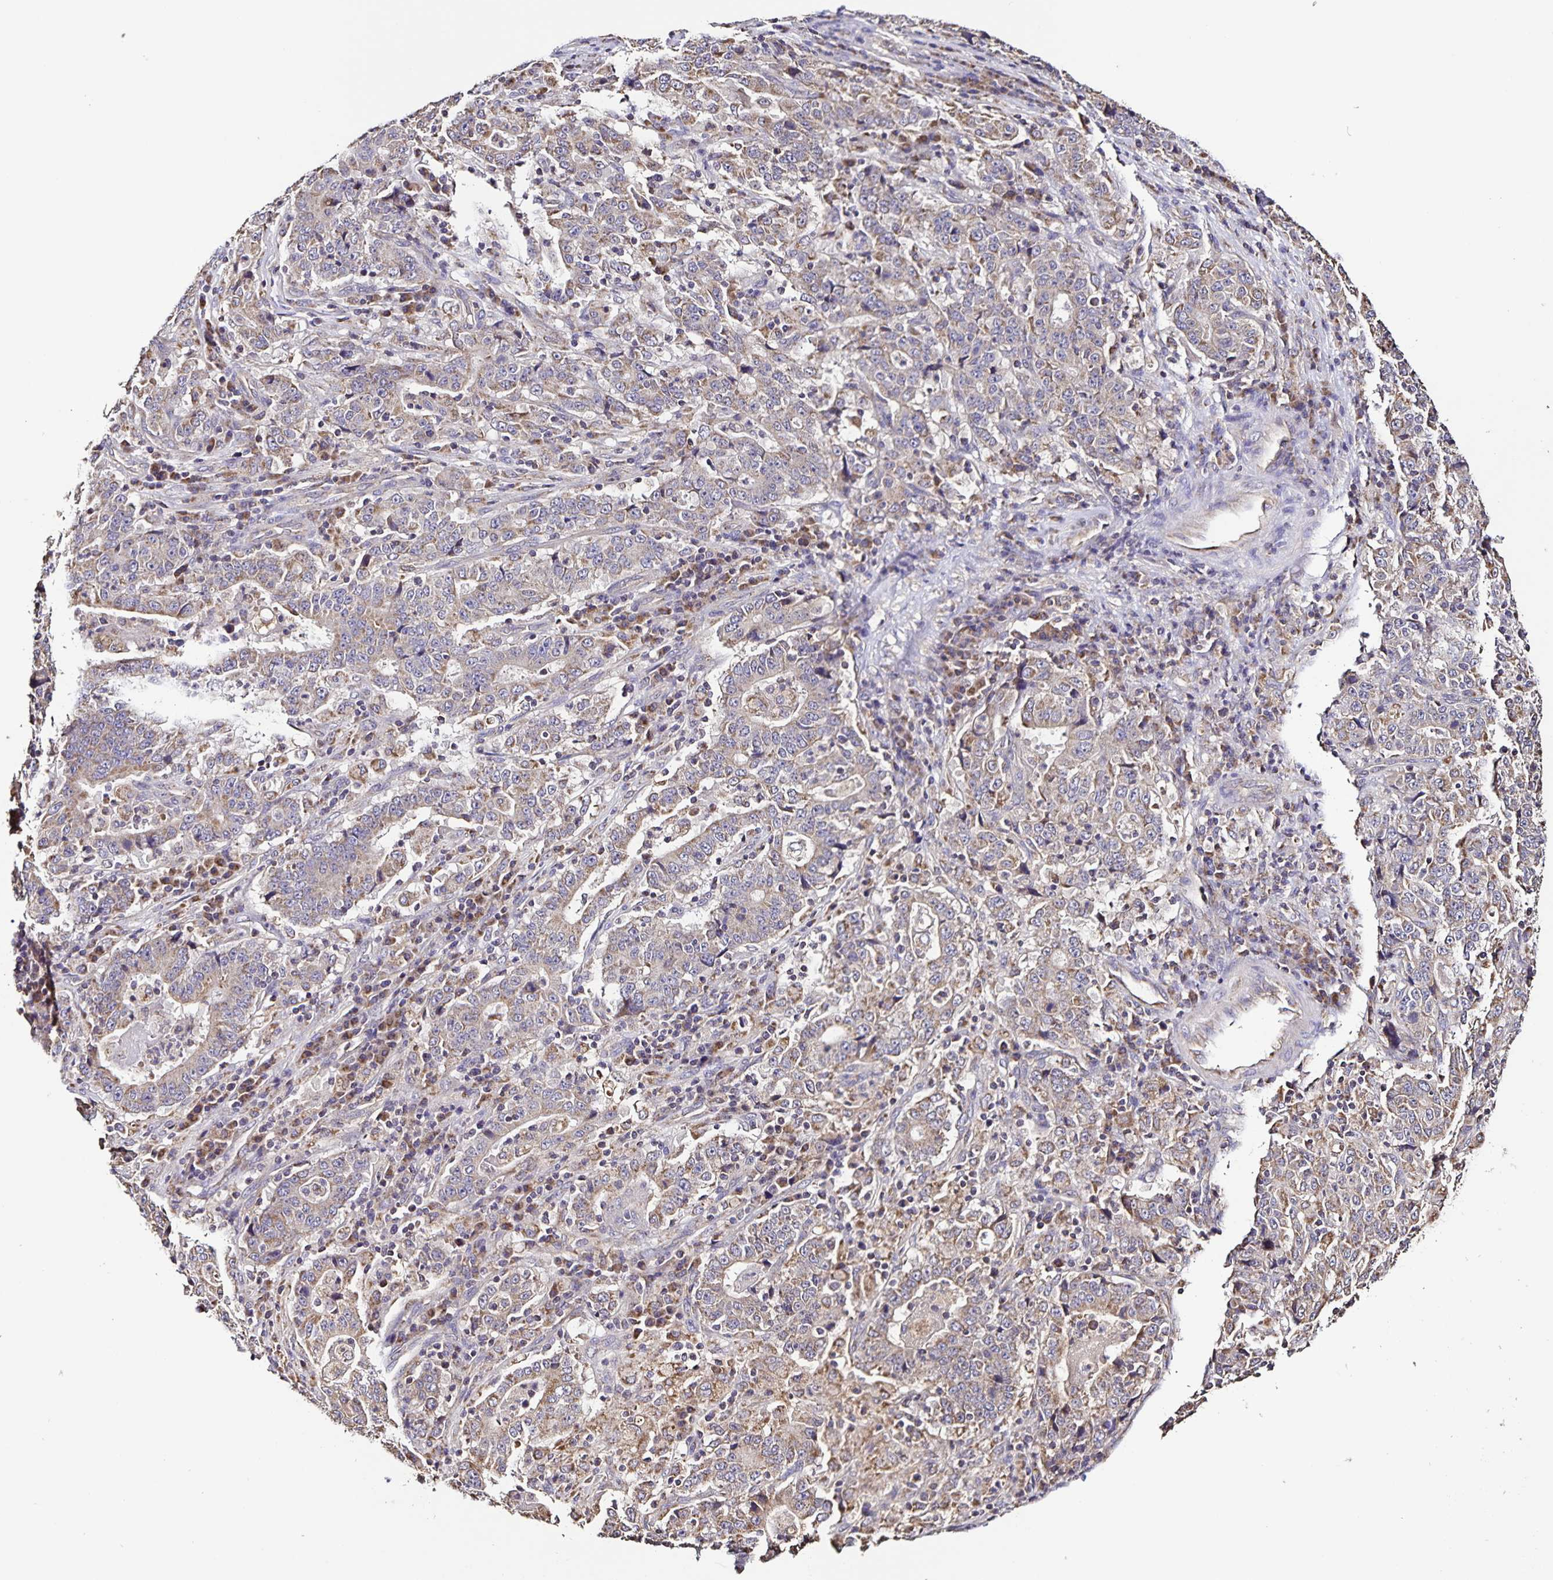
{"staining": {"intensity": "weak", "quantity": "25%-75%", "location": "cytoplasmic/membranous"}, "tissue": "stomach cancer", "cell_type": "Tumor cells", "image_type": "cancer", "snomed": [{"axis": "morphology", "description": "Normal tissue, NOS"}, {"axis": "morphology", "description": "Adenocarcinoma, NOS"}, {"axis": "topography", "description": "Stomach, upper"}, {"axis": "topography", "description": "Stomach"}], "caption": "High-magnification brightfield microscopy of adenocarcinoma (stomach) stained with DAB (3,3'-diaminobenzidine) (brown) and counterstained with hematoxylin (blue). tumor cells exhibit weak cytoplasmic/membranous positivity is appreciated in about25%-75% of cells. The protein of interest is stained brown, and the nuclei are stained in blue (DAB IHC with brightfield microscopy, high magnification).", "gene": "MAN1A1", "patient": {"sex": "male", "age": 59}}